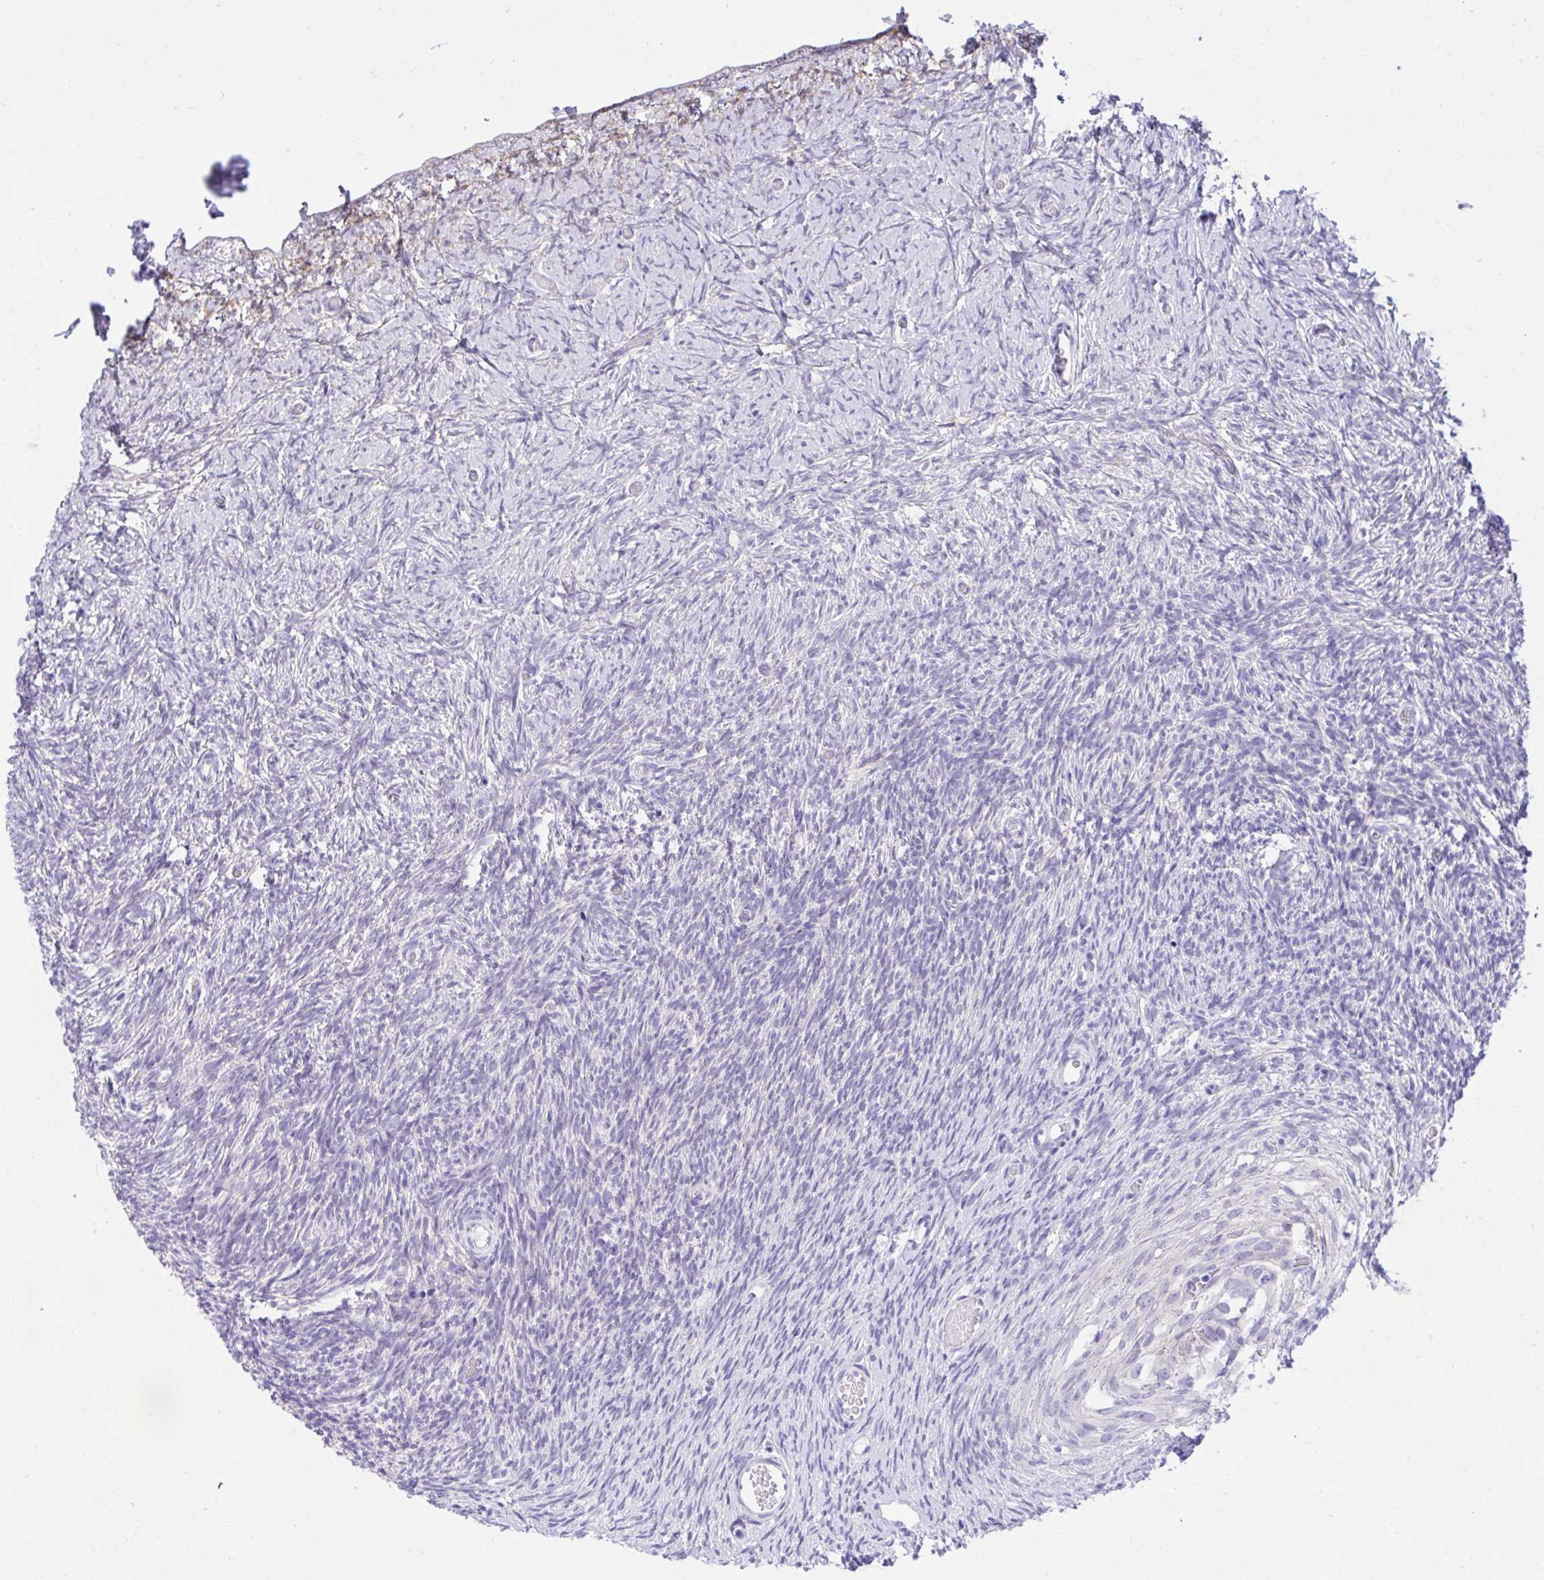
{"staining": {"intensity": "negative", "quantity": "none", "location": "none"}, "tissue": "ovary", "cell_type": "Follicle cells", "image_type": "normal", "snomed": [{"axis": "morphology", "description": "Normal tissue, NOS"}, {"axis": "topography", "description": "Ovary"}], "caption": "Immunohistochemical staining of benign human ovary demonstrates no significant staining in follicle cells.", "gene": "TLN2", "patient": {"sex": "female", "age": 39}}